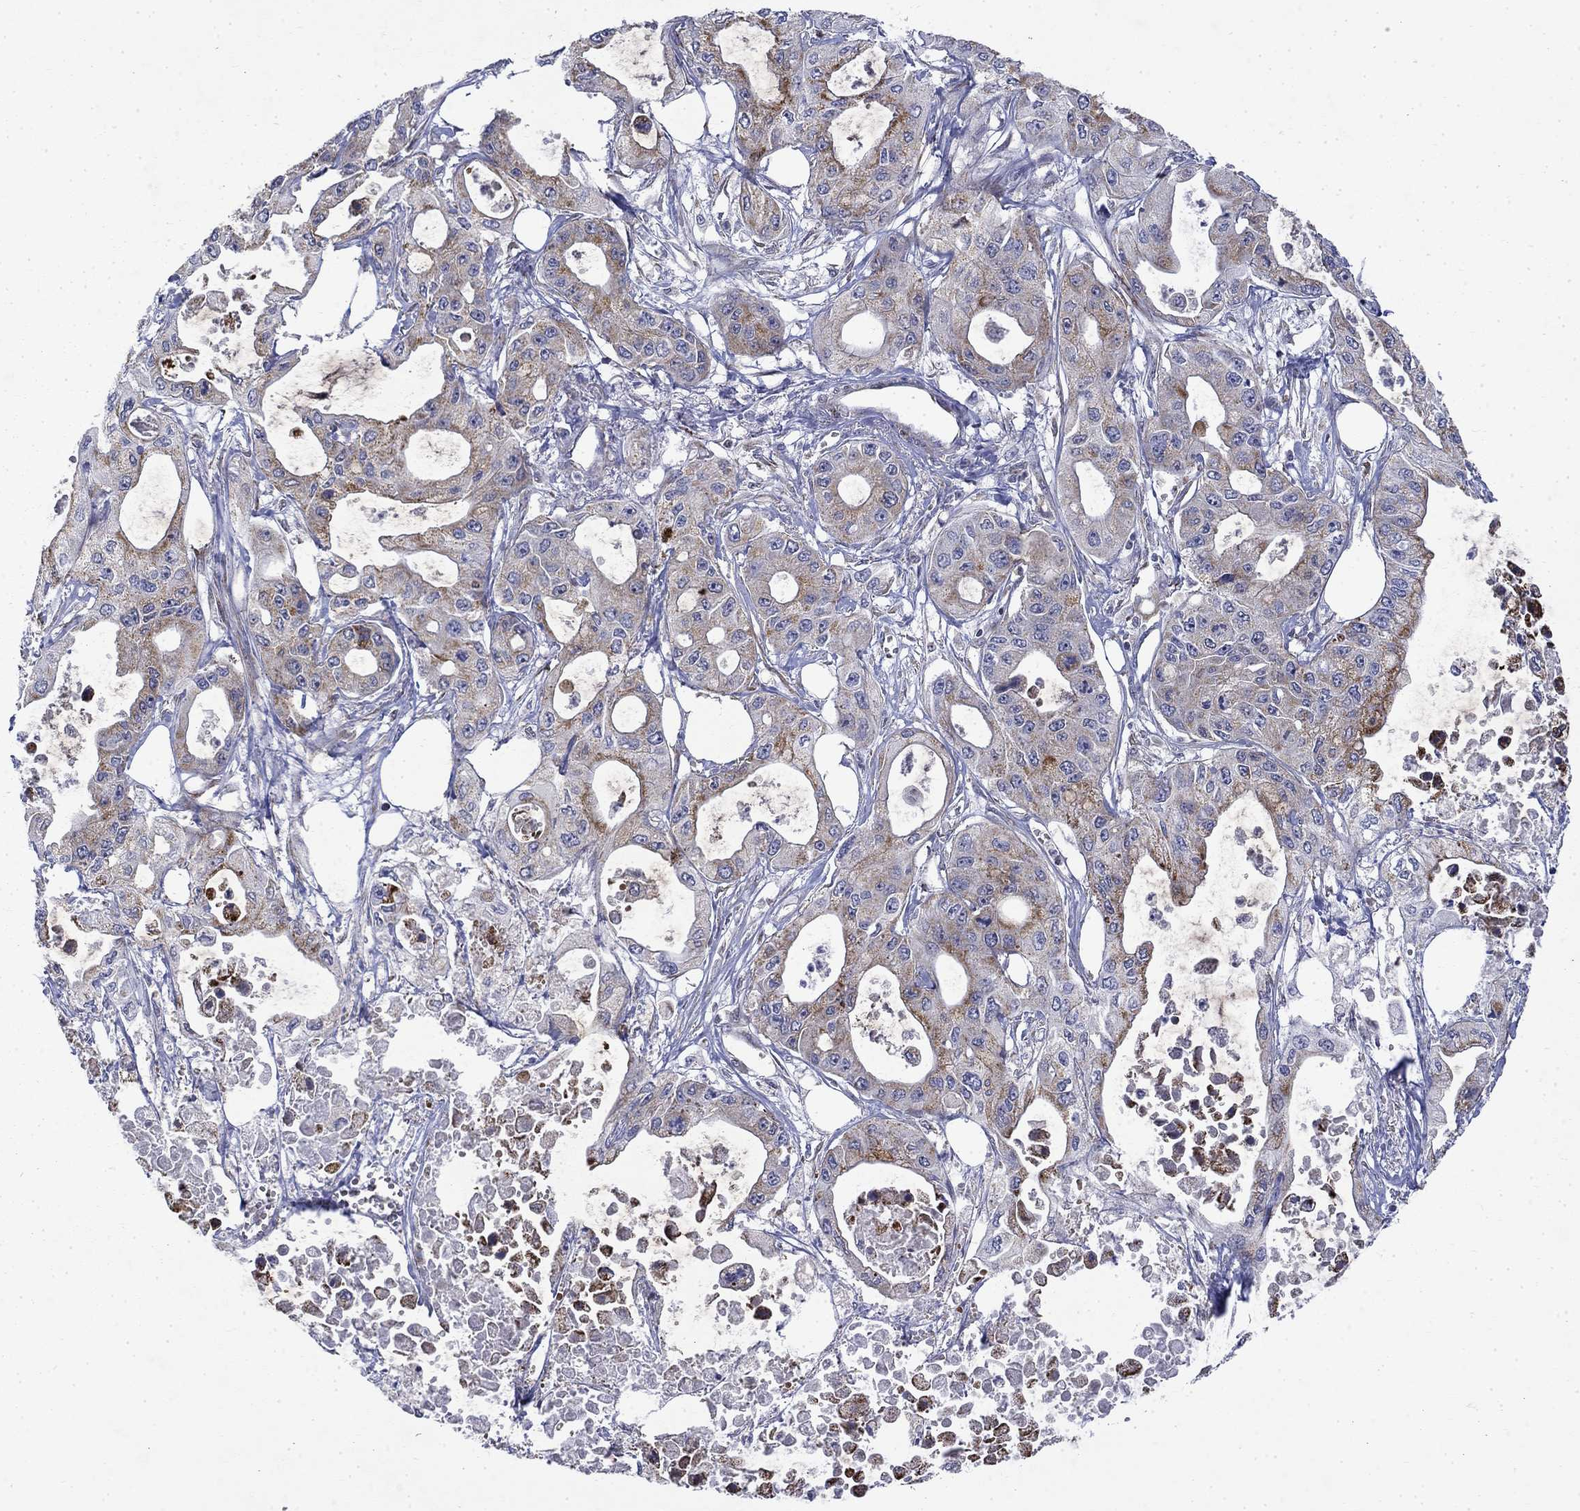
{"staining": {"intensity": "moderate", "quantity": "25%-75%", "location": "cytoplasmic/membranous"}, "tissue": "pancreatic cancer", "cell_type": "Tumor cells", "image_type": "cancer", "snomed": [{"axis": "morphology", "description": "Adenocarcinoma, NOS"}, {"axis": "topography", "description": "Pancreas"}], "caption": "The immunohistochemical stain labels moderate cytoplasmic/membranous positivity in tumor cells of pancreatic adenocarcinoma tissue.", "gene": "PCBP3", "patient": {"sex": "male", "age": 70}}